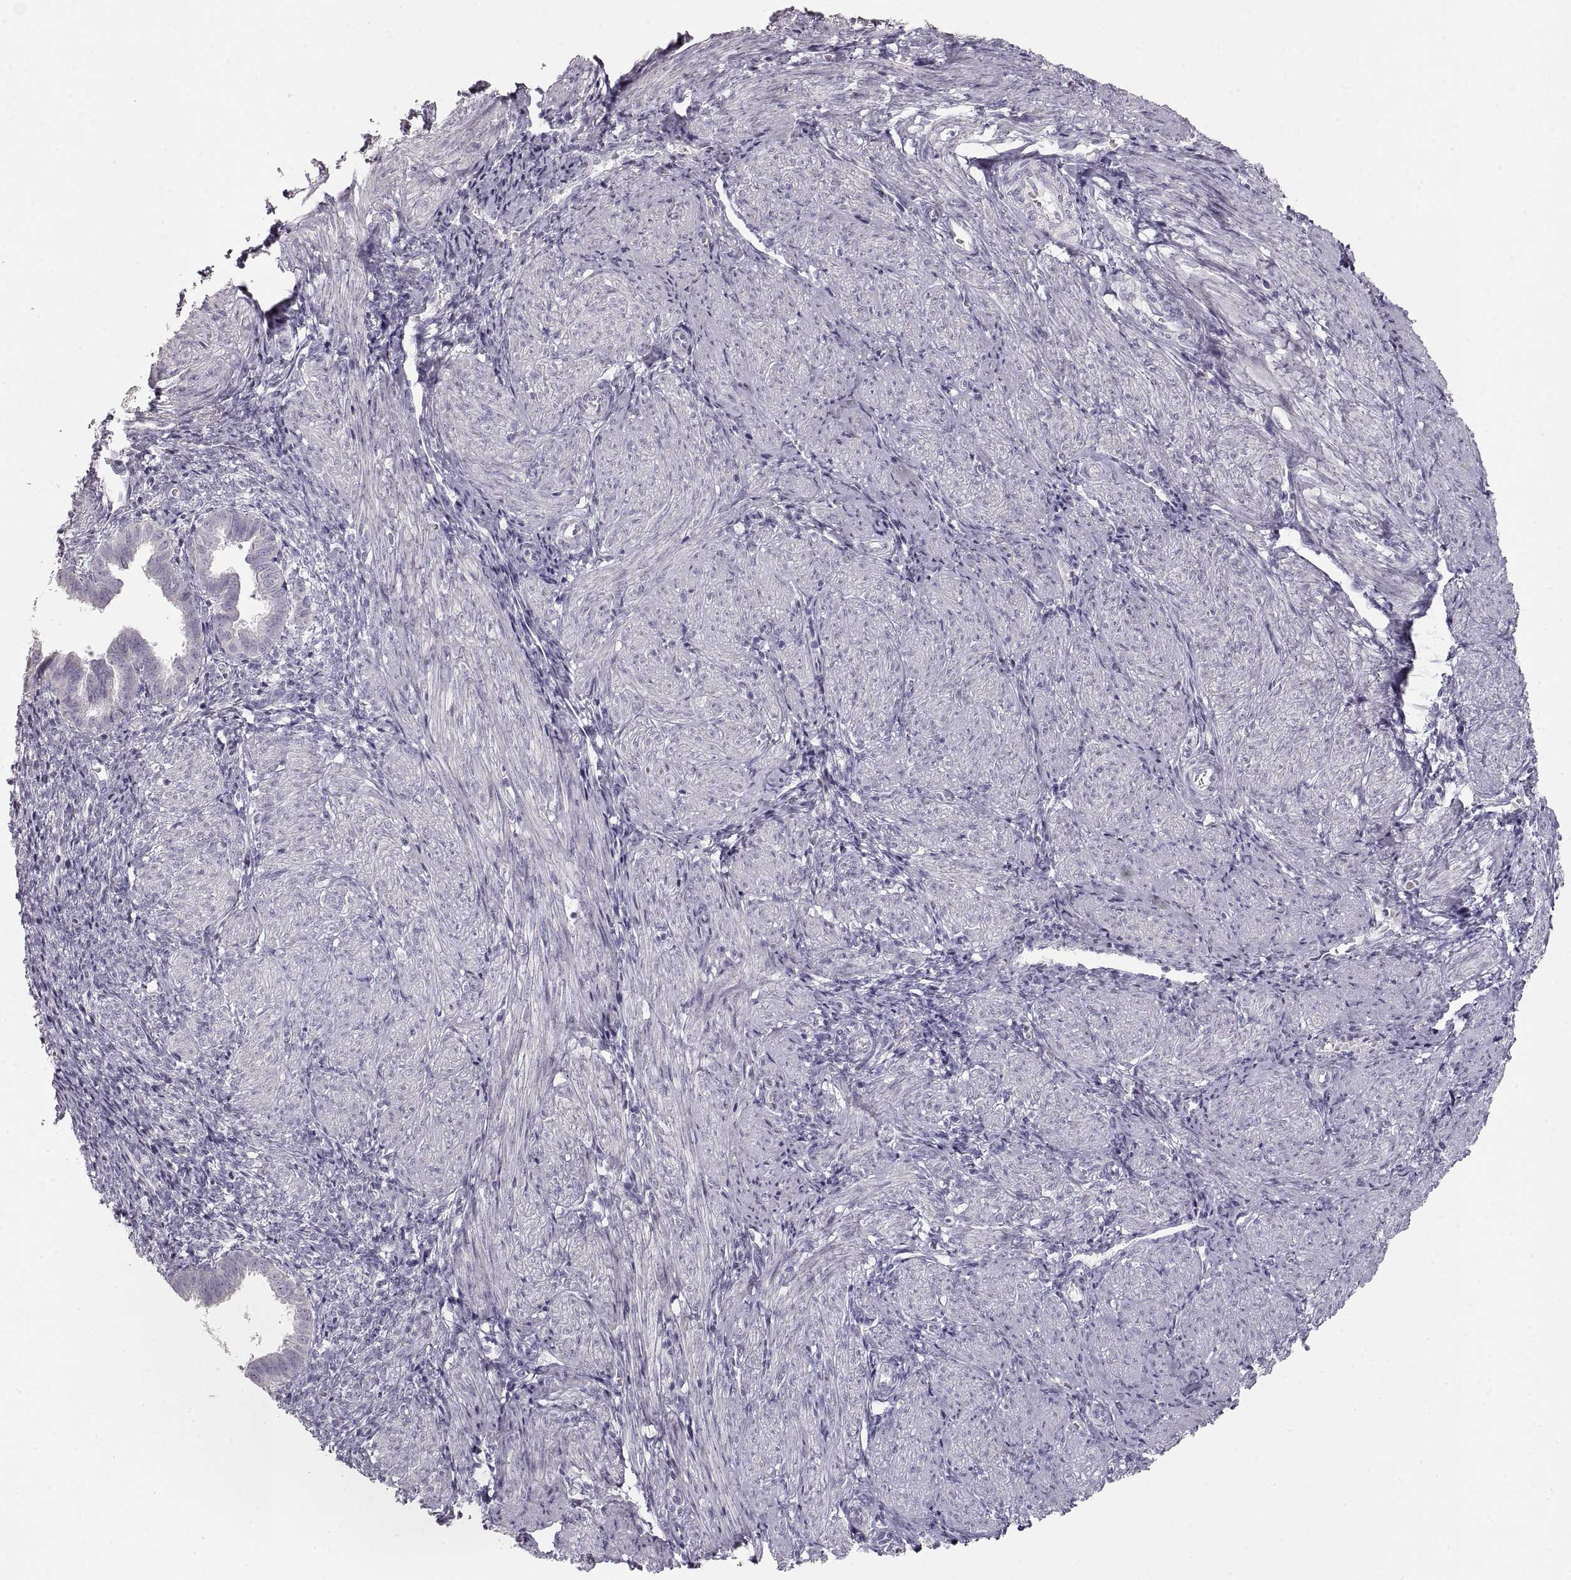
{"staining": {"intensity": "negative", "quantity": "none", "location": "none"}, "tissue": "endometrium", "cell_type": "Cells in endometrial stroma", "image_type": "normal", "snomed": [{"axis": "morphology", "description": "Normal tissue, NOS"}, {"axis": "topography", "description": "Endometrium"}], "caption": "IHC histopathology image of normal endometrium: human endometrium stained with DAB displays no significant protein positivity in cells in endometrial stroma.", "gene": "ZP3", "patient": {"sex": "female", "age": 37}}